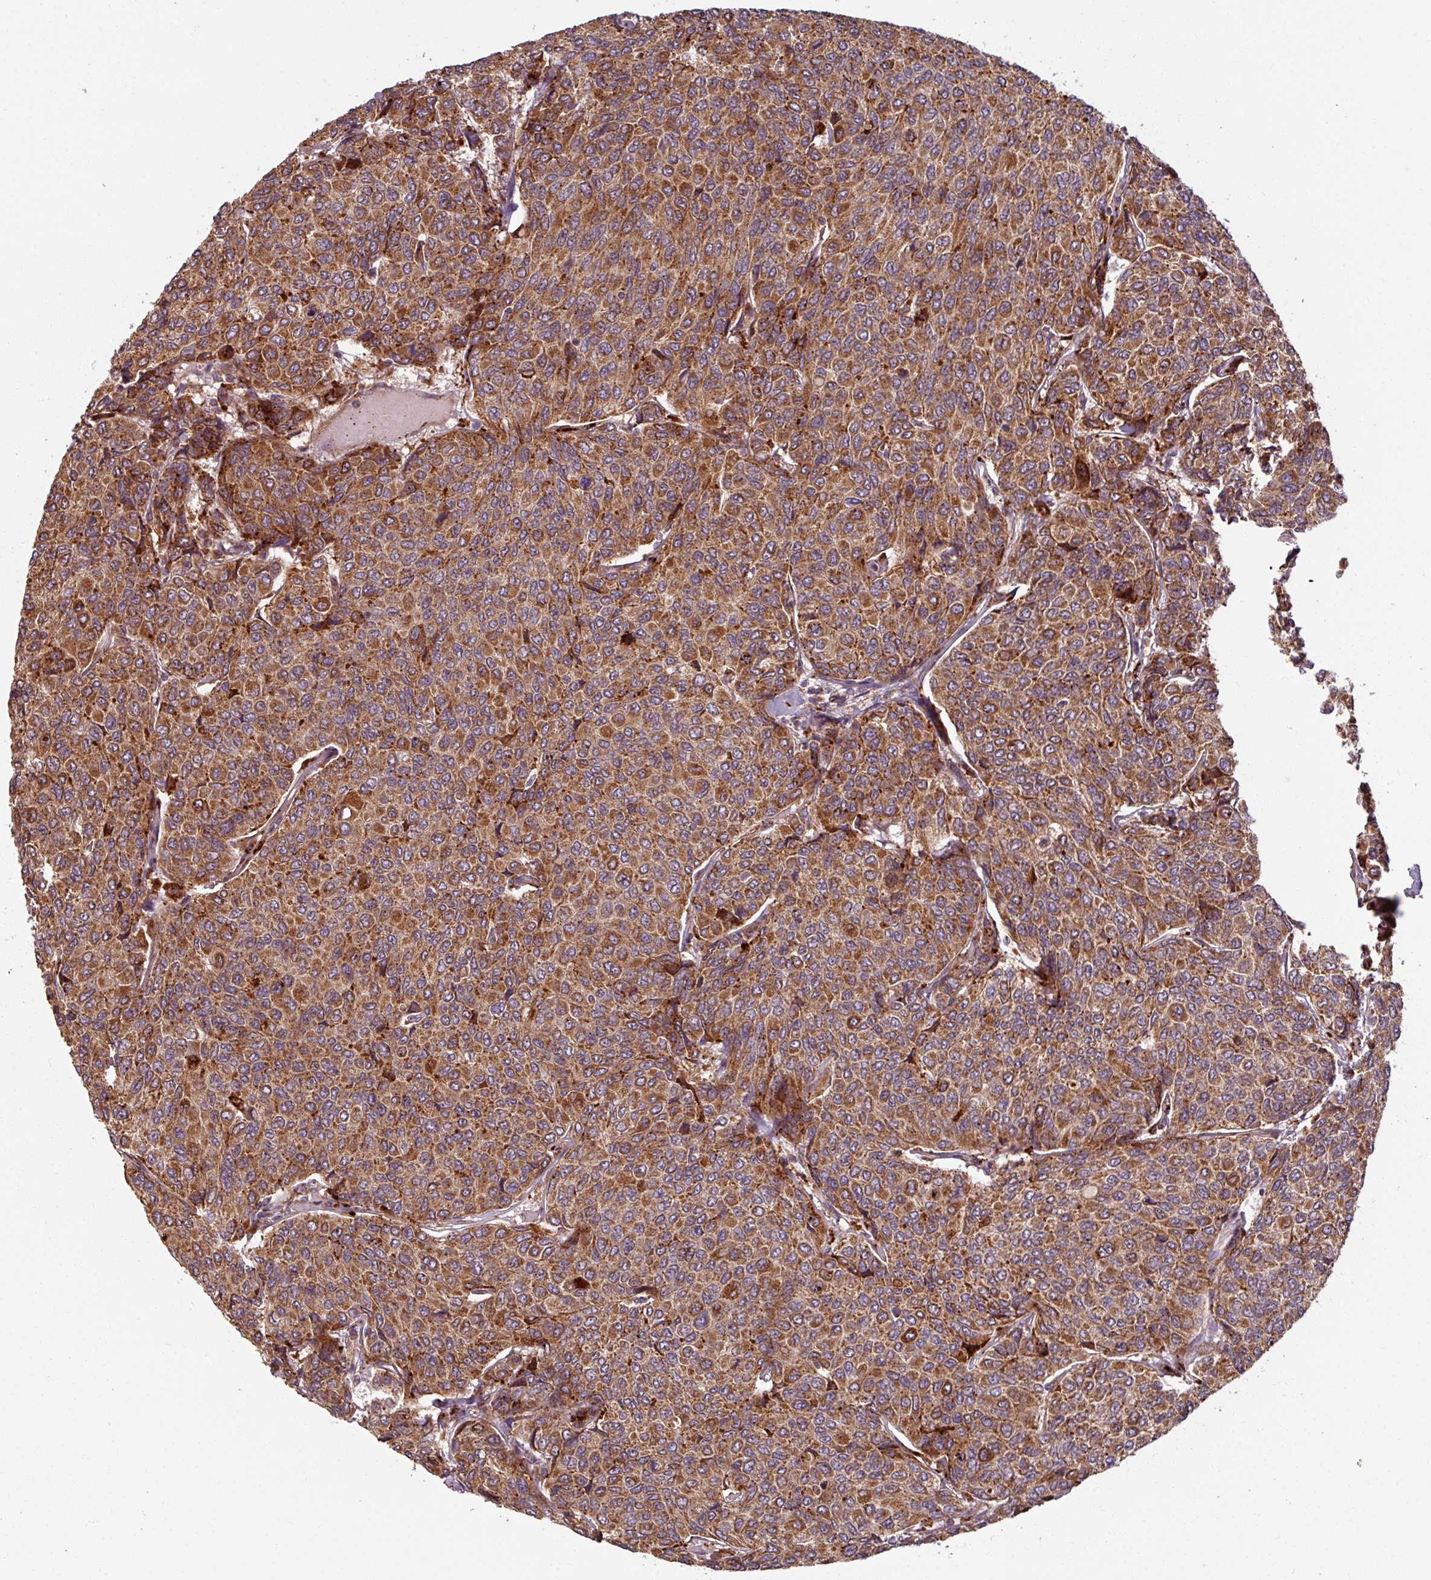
{"staining": {"intensity": "moderate", "quantity": ">75%", "location": "cytoplasmic/membranous"}, "tissue": "breast cancer", "cell_type": "Tumor cells", "image_type": "cancer", "snomed": [{"axis": "morphology", "description": "Duct carcinoma"}, {"axis": "topography", "description": "Breast"}], "caption": "Immunohistochemical staining of human invasive ductal carcinoma (breast) displays medium levels of moderate cytoplasmic/membranous expression in approximately >75% of tumor cells. (IHC, brightfield microscopy, high magnification).", "gene": "MAGT1", "patient": {"sex": "female", "age": 55}}